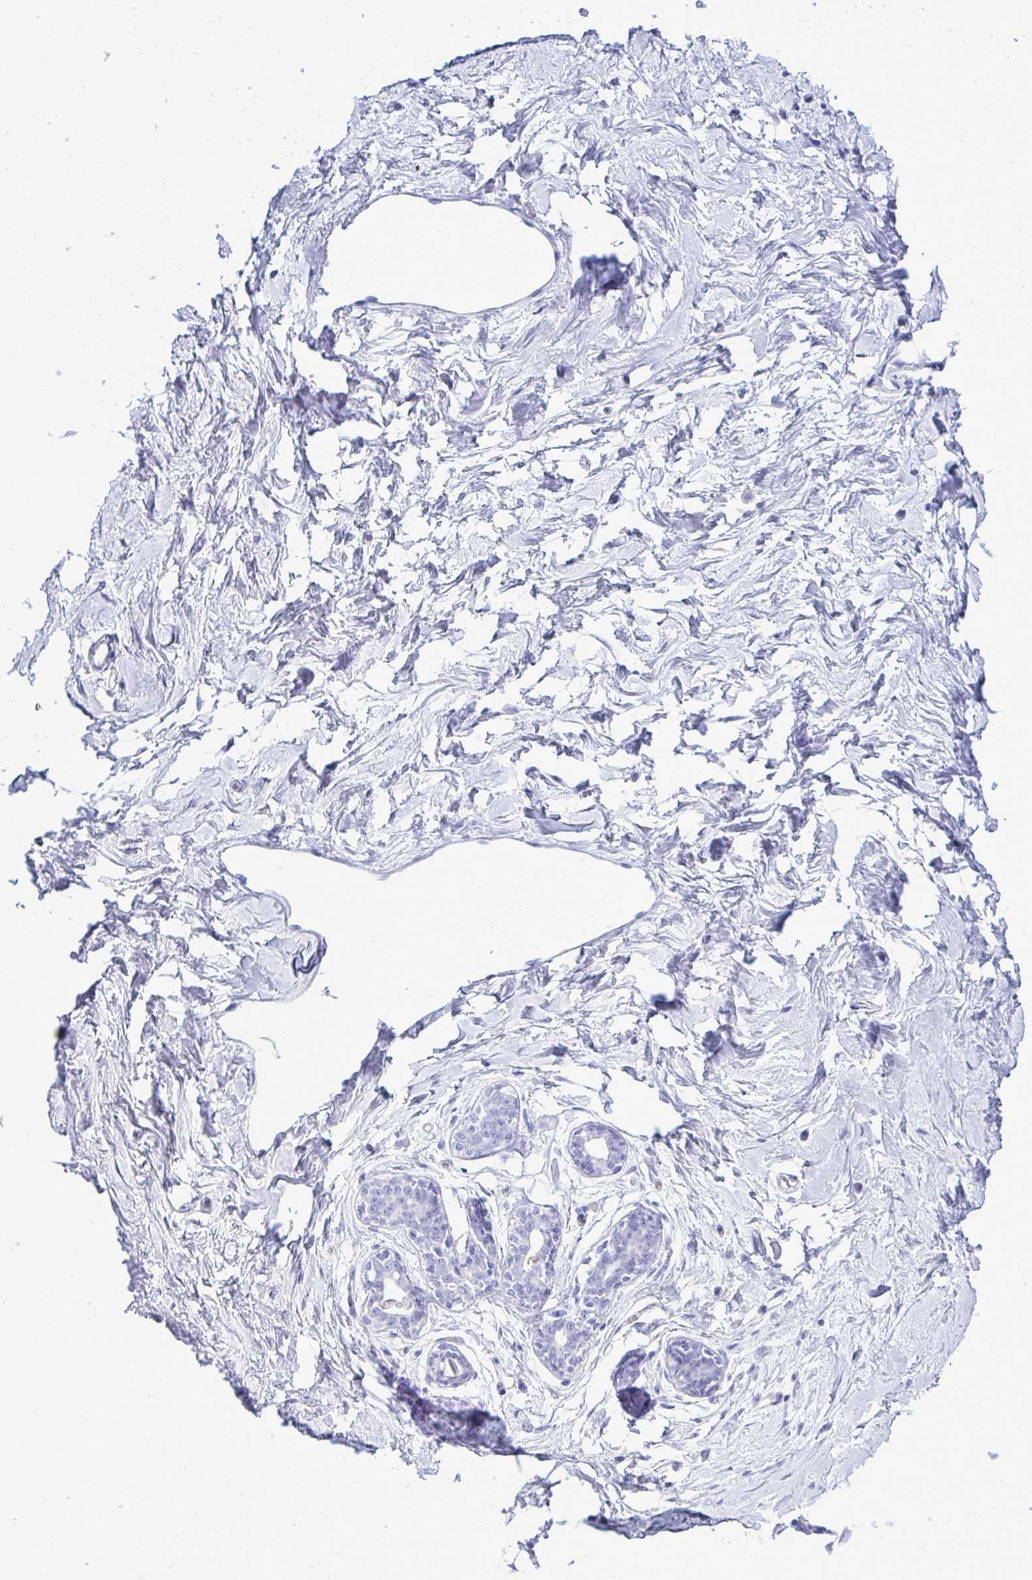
{"staining": {"intensity": "negative", "quantity": "none", "location": "none"}, "tissue": "breast", "cell_type": "Adipocytes", "image_type": "normal", "snomed": [{"axis": "morphology", "description": "Normal tissue, NOS"}, {"axis": "topography", "description": "Breast"}], "caption": "IHC of benign breast displays no staining in adipocytes. (Stains: DAB (3,3'-diaminobenzidine) IHC with hematoxylin counter stain, Microscopy: brightfield microscopy at high magnification).", "gene": "OR10R2", "patient": {"sex": "female", "age": 45}}